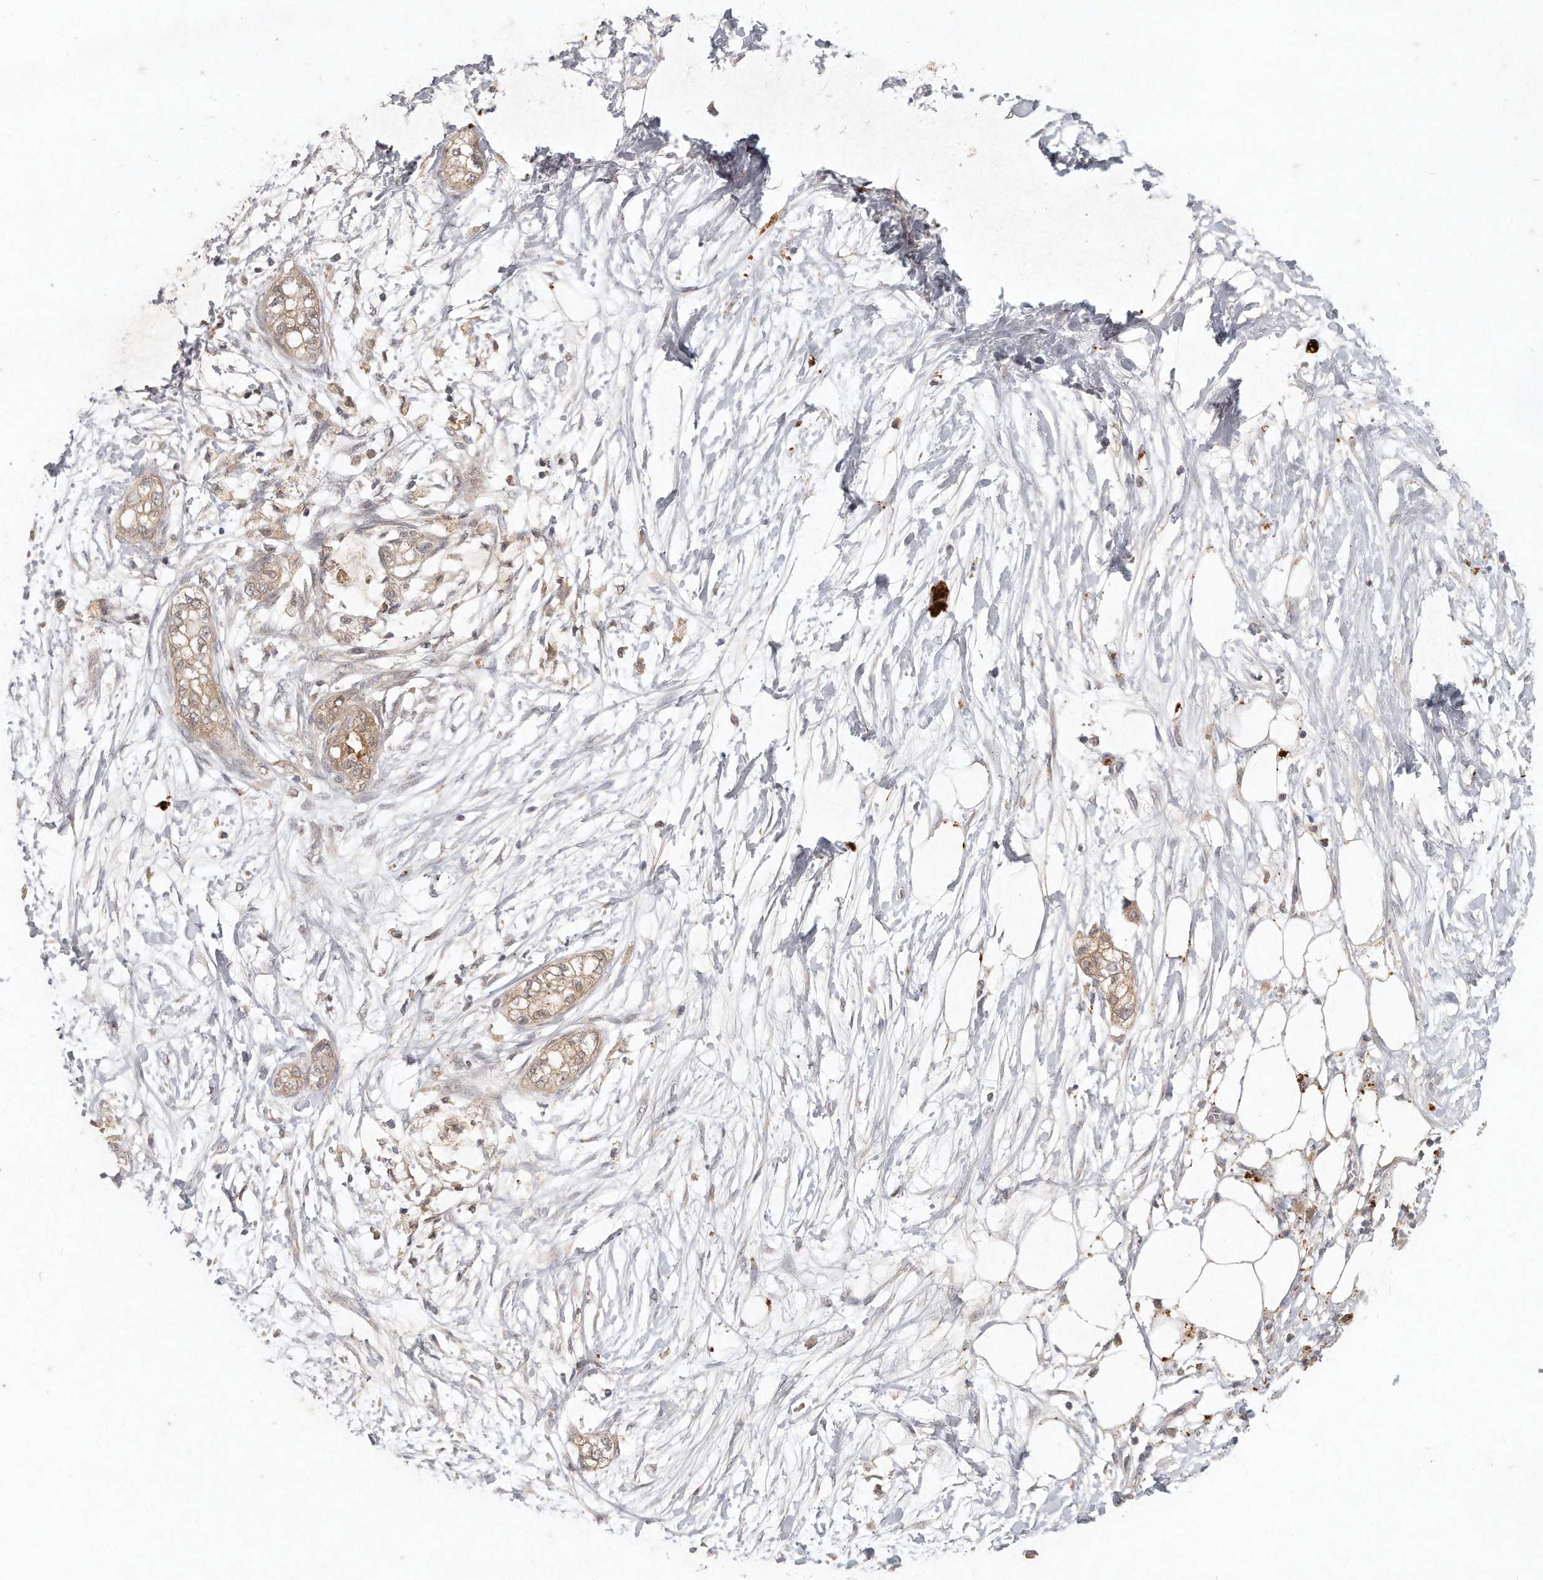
{"staining": {"intensity": "negative", "quantity": "none", "location": "none"}, "tissue": "pancreatic cancer", "cell_type": "Tumor cells", "image_type": "cancer", "snomed": [{"axis": "morphology", "description": "Adenocarcinoma, NOS"}, {"axis": "topography", "description": "Pancreas"}], "caption": "Tumor cells show no significant protein positivity in adenocarcinoma (pancreatic). (IHC, brightfield microscopy, high magnification).", "gene": "LGALS8", "patient": {"sex": "male", "age": 68}}